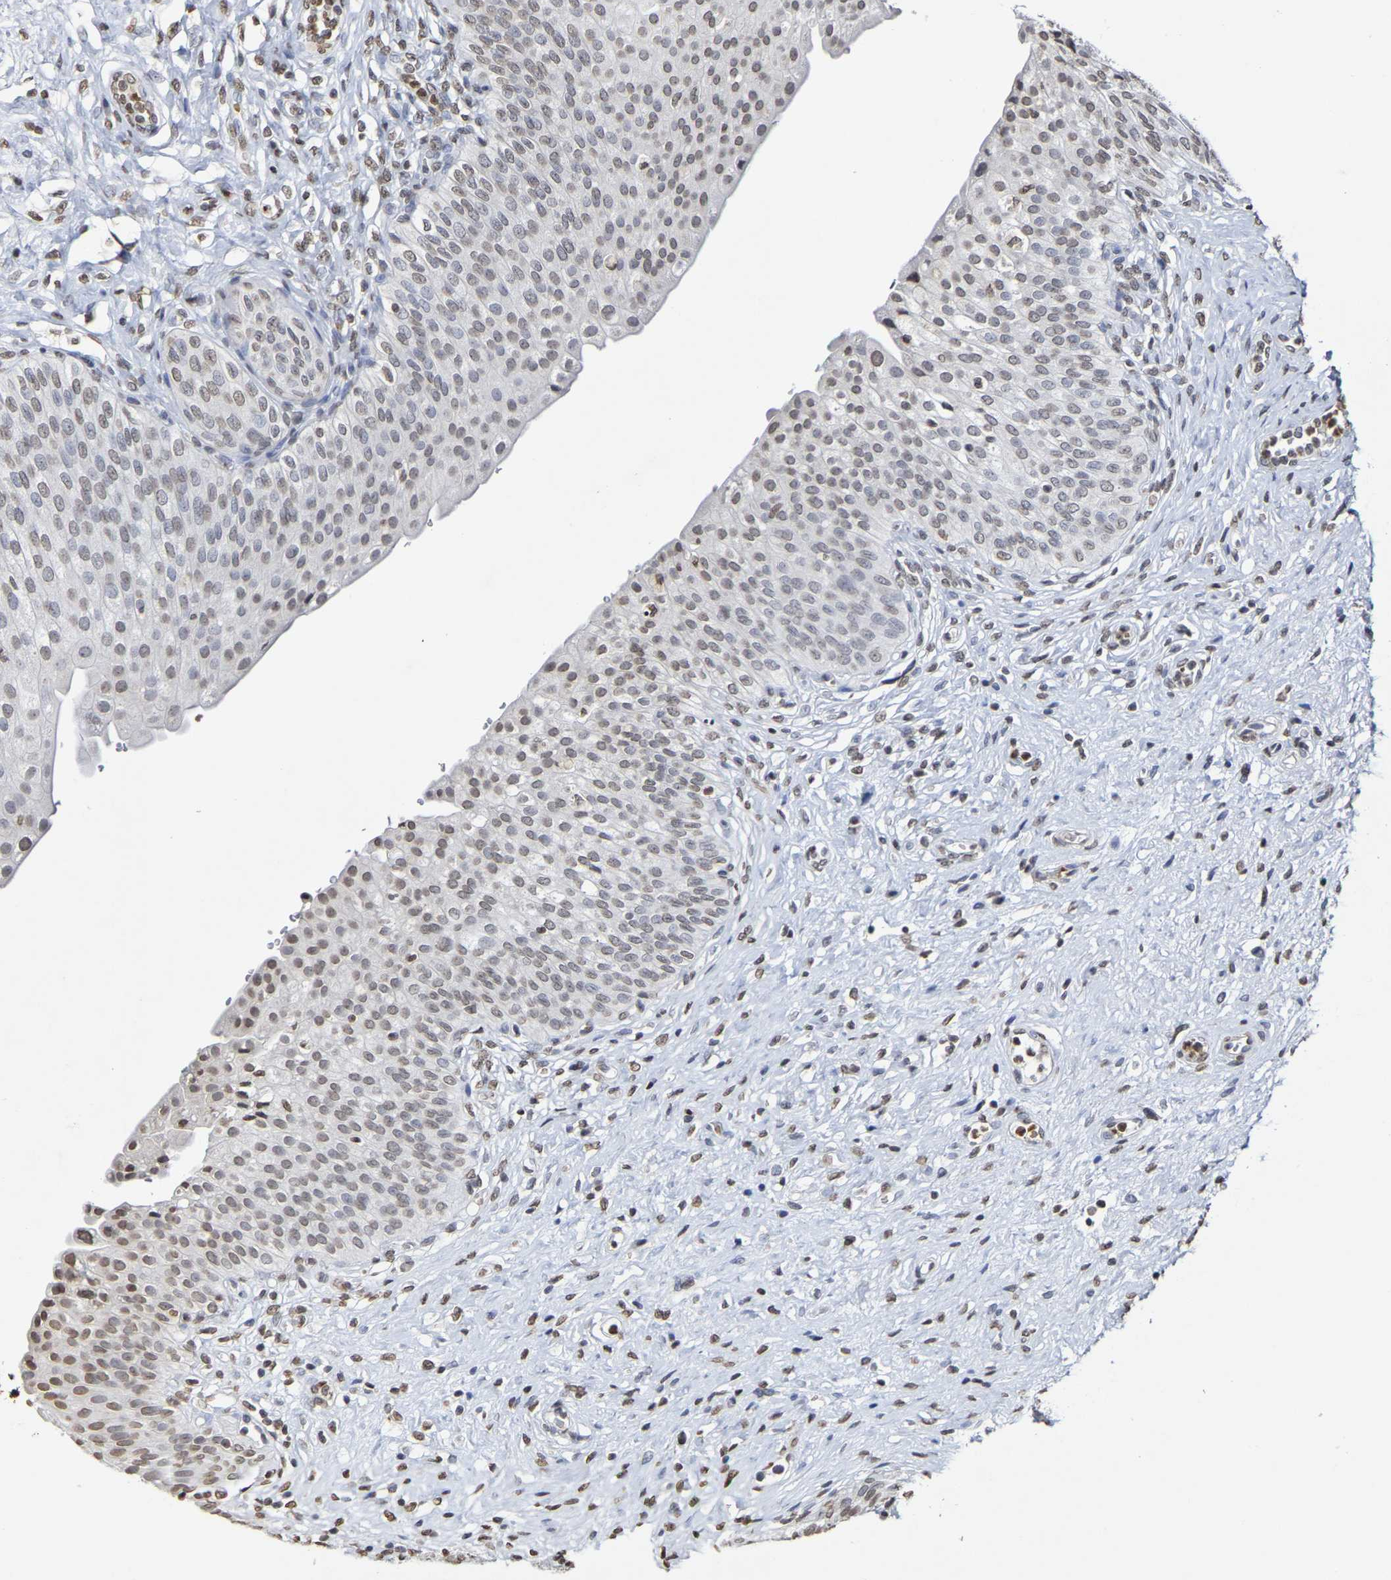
{"staining": {"intensity": "moderate", "quantity": ">75%", "location": "nuclear"}, "tissue": "urinary bladder", "cell_type": "Urothelial cells", "image_type": "normal", "snomed": [{"axis": "morphology", "description": "Normal tissue, NOS"}, {"axis": "topography", "description": "Urinary bladder"}], "caption": "This histopathology image shows IHC staining of benign human urinary bladder, with medium moderate nuclear staining in approximately >75% of urothelial cells.", "gene": "ATF4", "patient": {"sex": "male", "age": 46}}